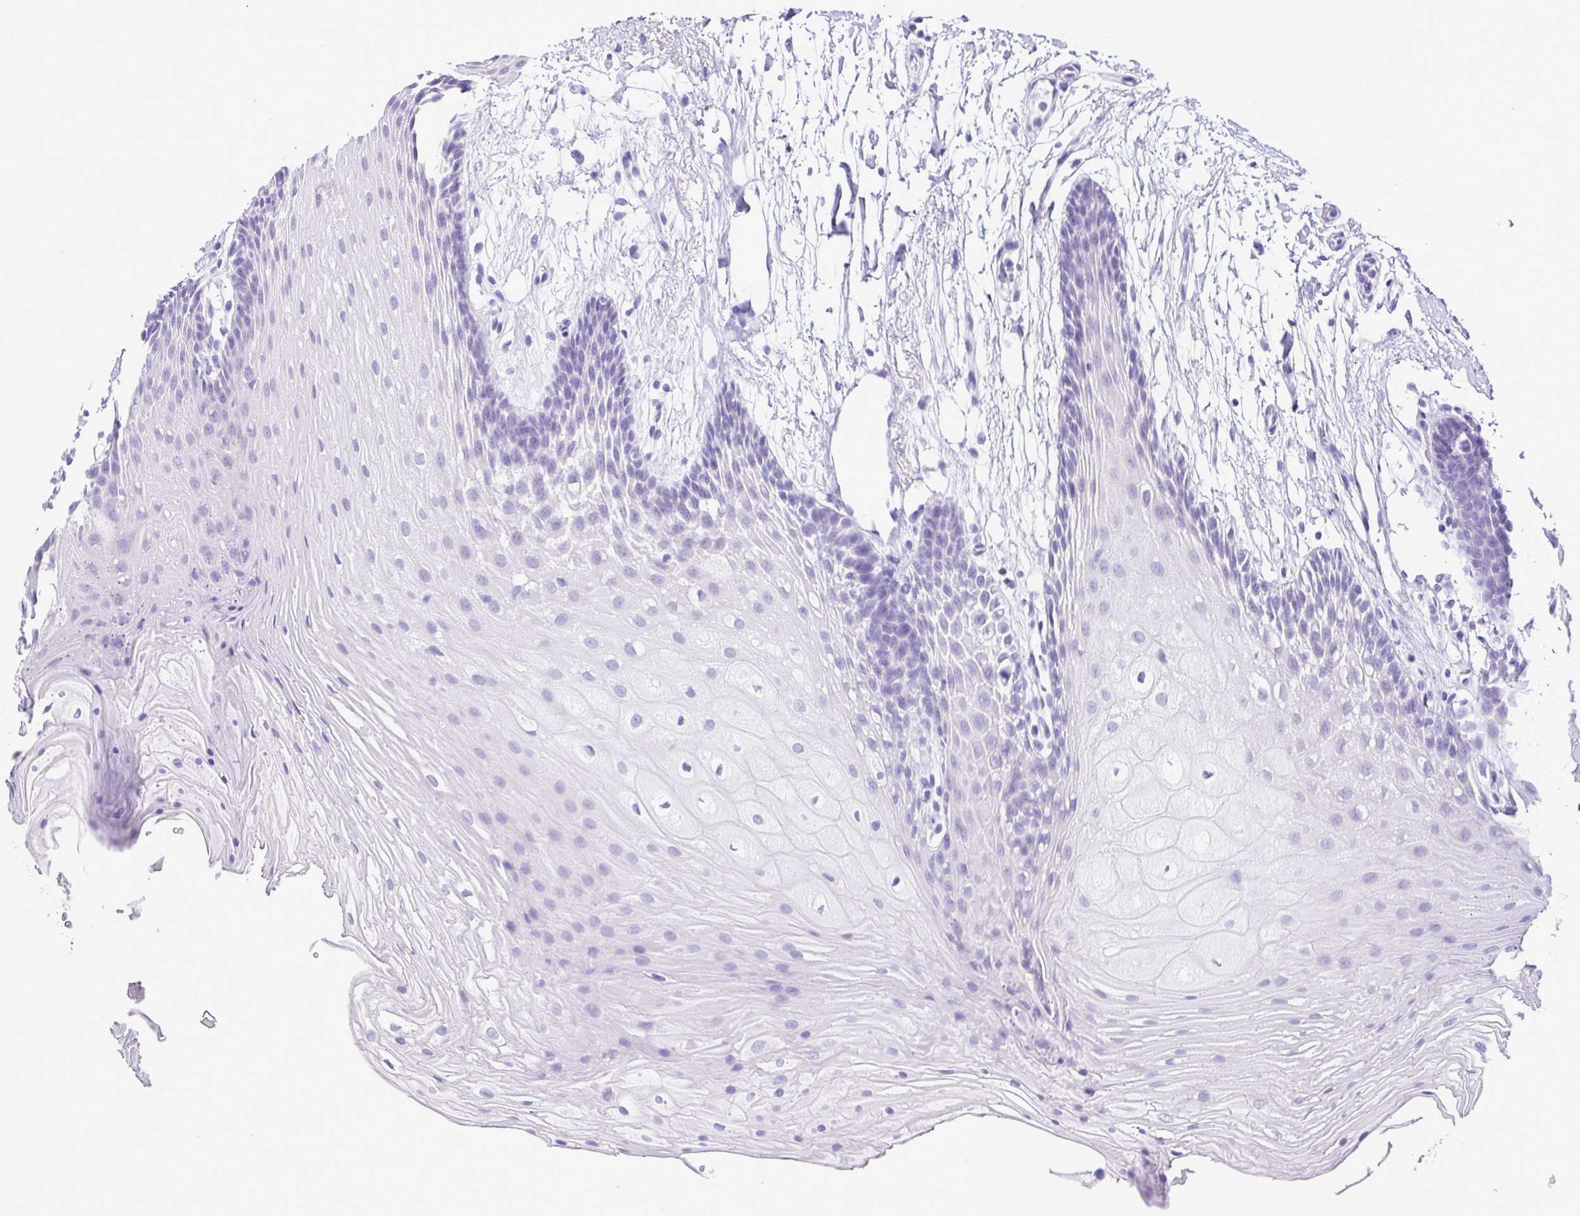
{"staining": {"intensity": "weak", "quantity": "<25%", "location": "nuclear"}, "tissue": "oral mucosa", "cell_type": "Squamous epithelial cells", "image_type": "normal", "snomed": [{"axis": "morphology", "description": "Normal tissue, NOS"}, {"axis": "morphology", "description": "Squamous cell carcinoma, NOS"}, {"axis": "topography", "description": "Oral tissue"}, {"axis": "topography", "description": "Tounge, NOS"}, {"axis": "topography", "description": "Head-Neck"}], "caption": "This is a image of immunohistochemistry (IHC) staining of unremarkable oral mucosa, which shows no staining in squamous epithelial cells.", "gene": "CASP14", "patient": {"sex": "male", "age": 62}}